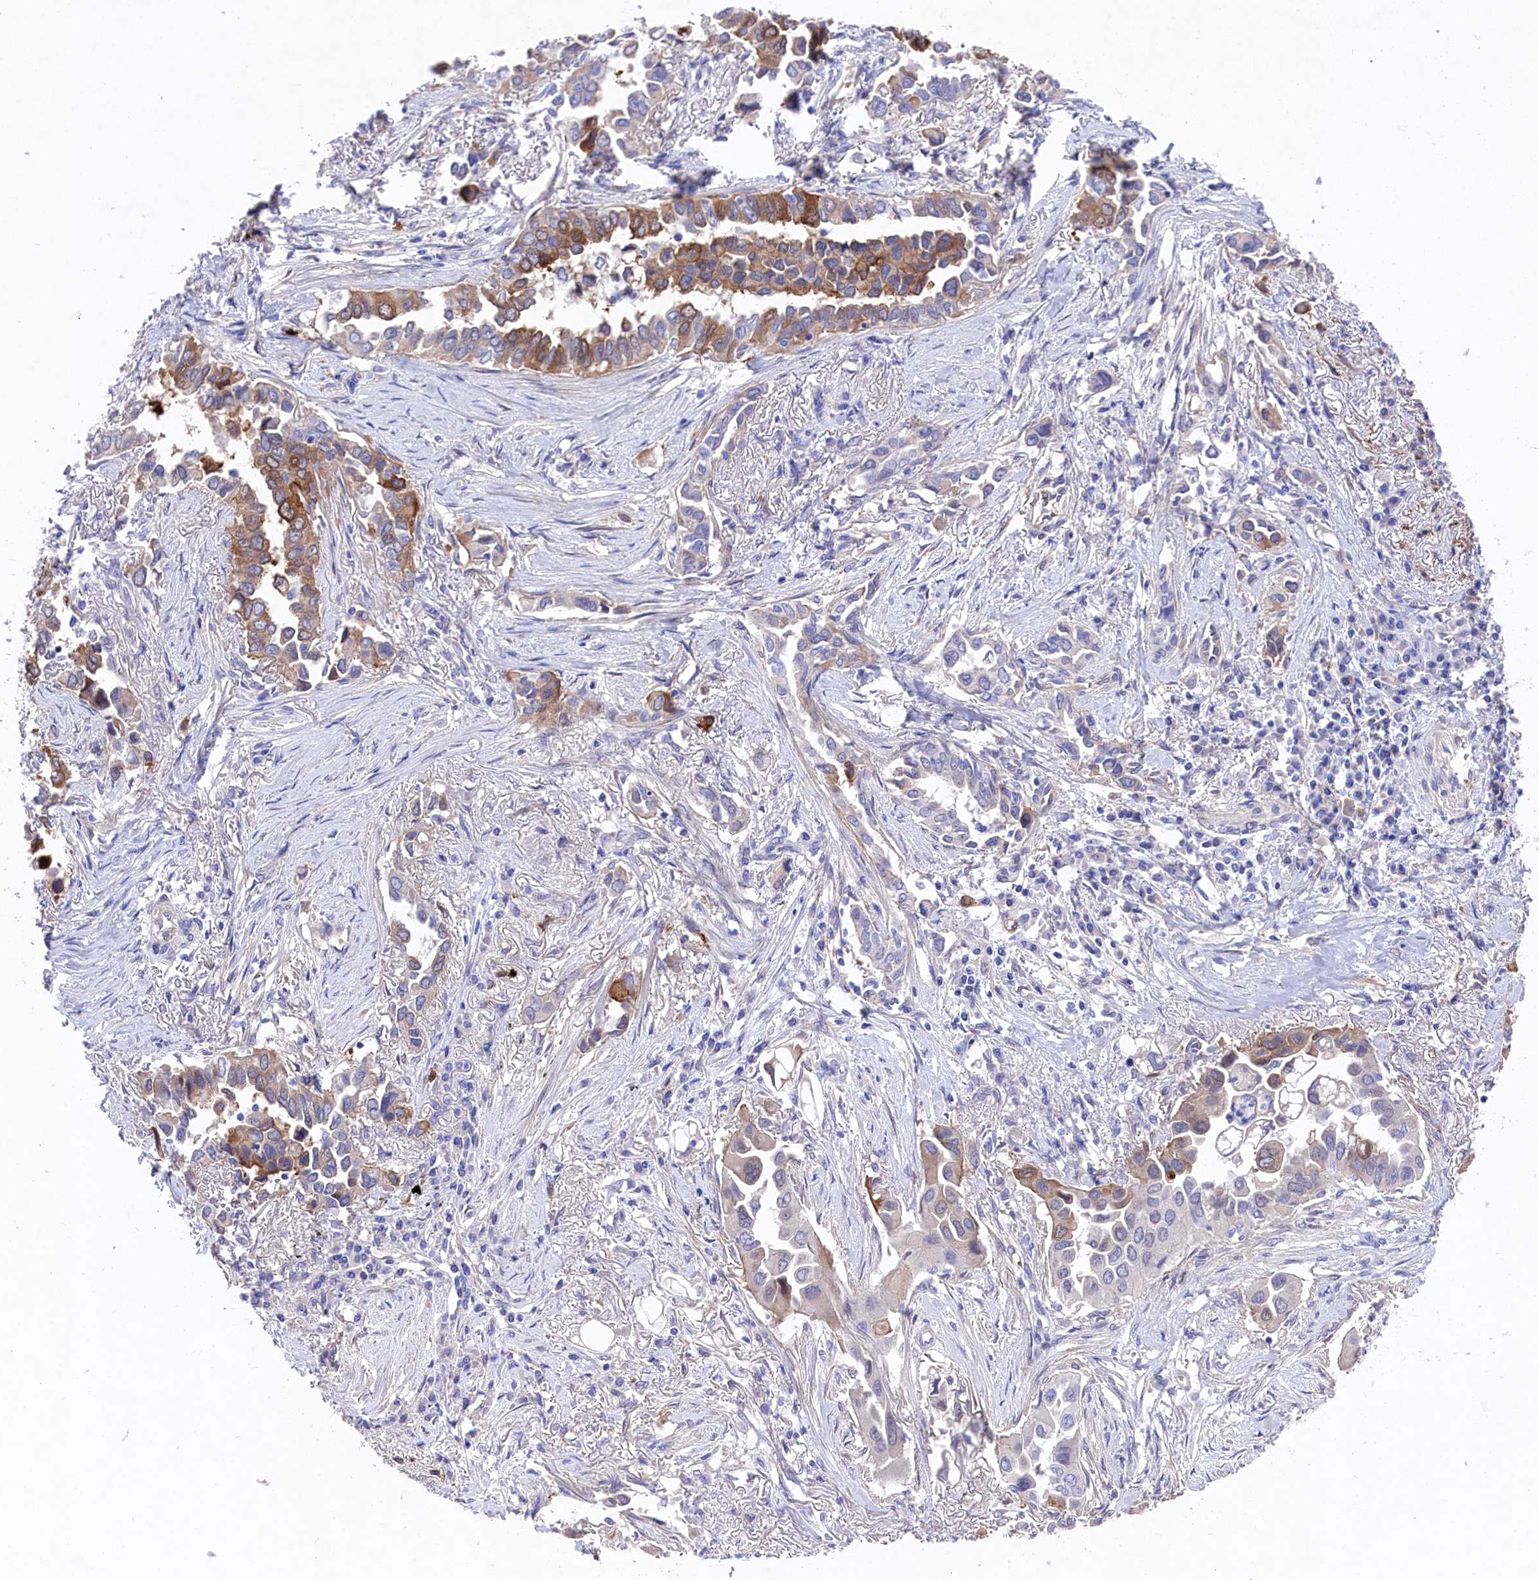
{"staining": {"intensity": "moderate", "quantity": "<25%", "location": "cytoplasmic/membranous"}, "tissue": "lung cancer", "cell_type": "Tumor cells", "image_type": "cancer", "snomed": [{"axis": "morphology", "description": "Adenocarcinoma, NOS"}, {"axis": "topography", "description": "Lung"}], "caption": "Human lung cancer (adenocarcinoma) stained with a protein marker demonstrates moderate staining in tumor cells.", "gene": "LHFPL4", "patient": {"sex": "female", "age": 76}}